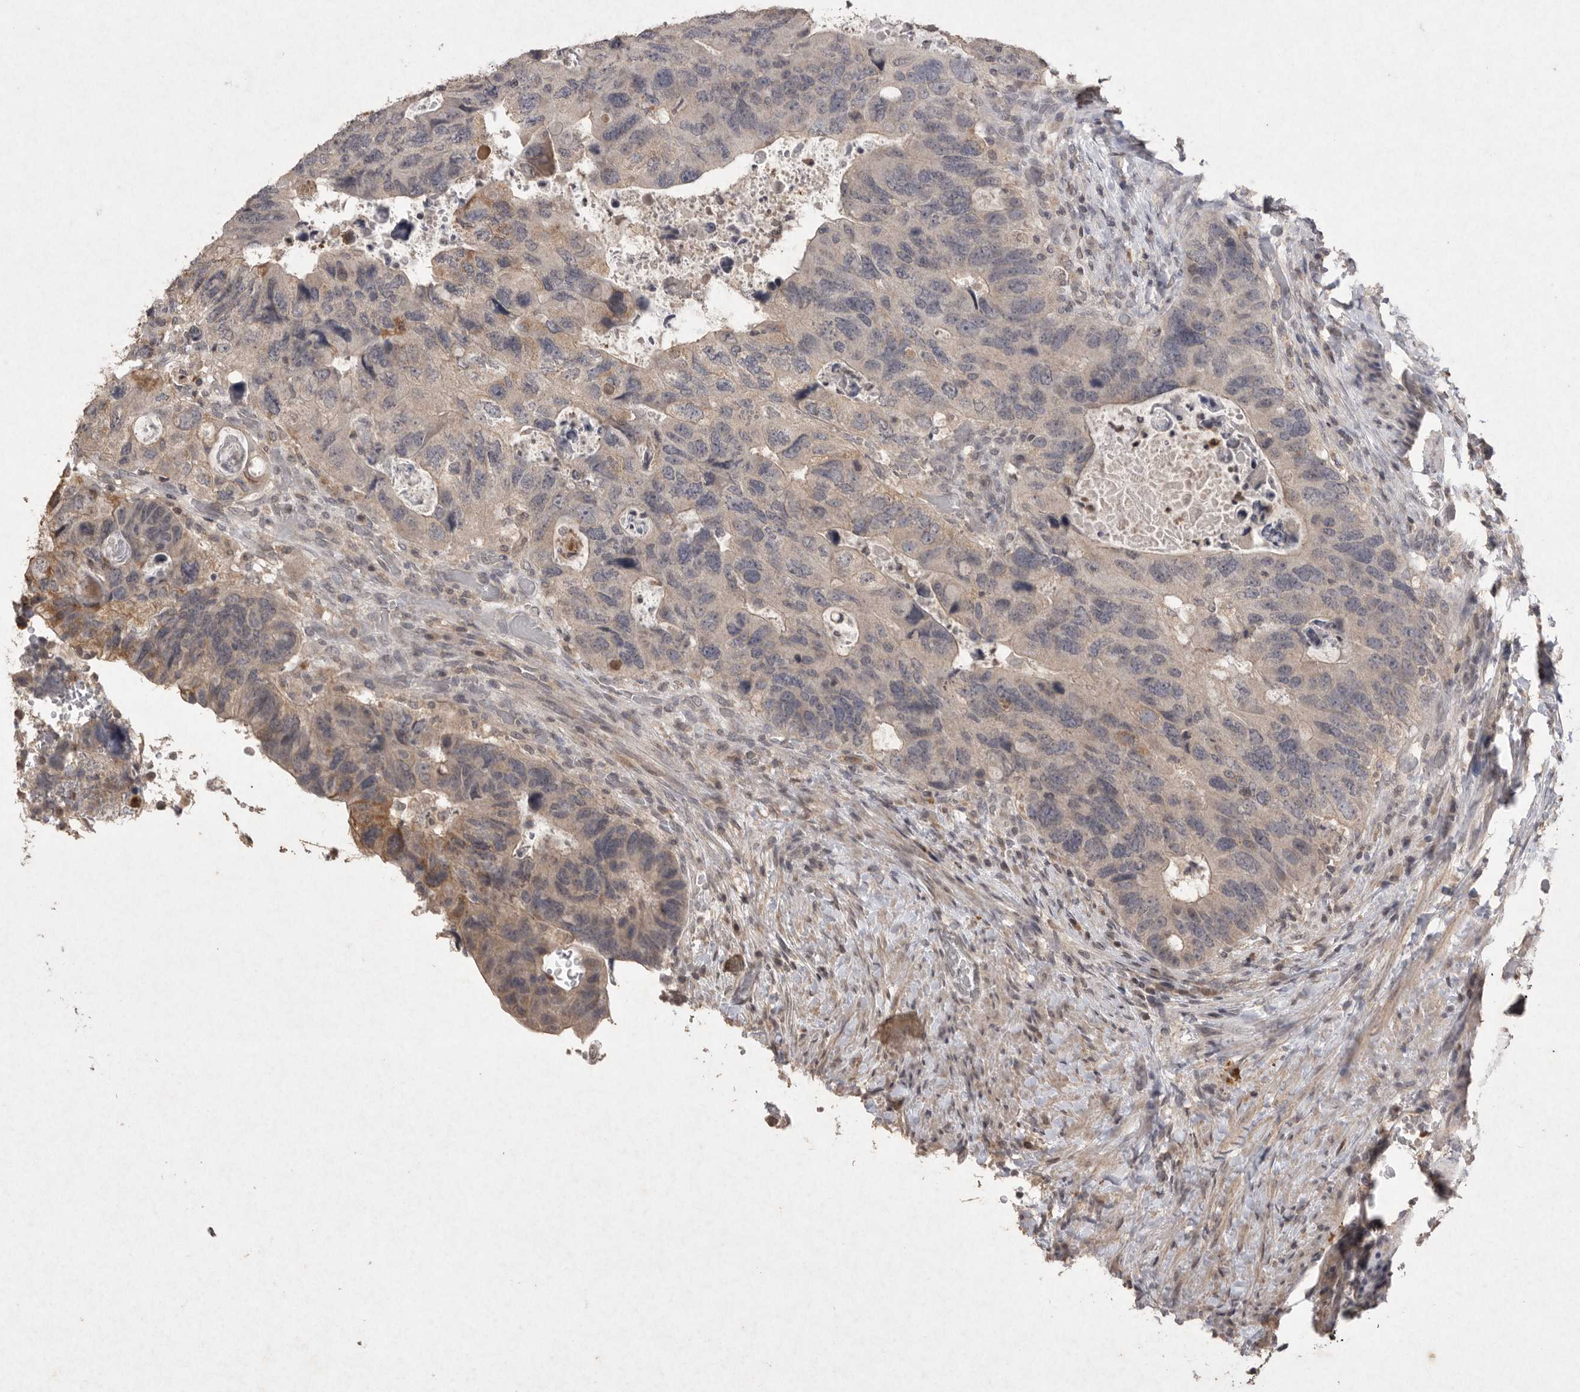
{"staining": {"intensity": "moderate", "quantity": "<25%", "location": "cytoplasmic/membranous"}, "tissue": "colorectal cancer", "cell_type": "Tumor cells", "image_type": "cancer", "snomed": [{"axis": "morphology", "description": "Adenocarcinoma, NOS"}, {"axis": "topography", "description": "Rectum"}], "caption": "DAB immunohistochemical staining of adenocarcinoma (colorectal) reveals moderate cytoplasmic/membranous protein staining in about <25% of tumor cells. (DAB IHC with brightfield microscopy, high magnification).", "gene": "APLNR", "patient": {"sex": "male", "age": 59}}